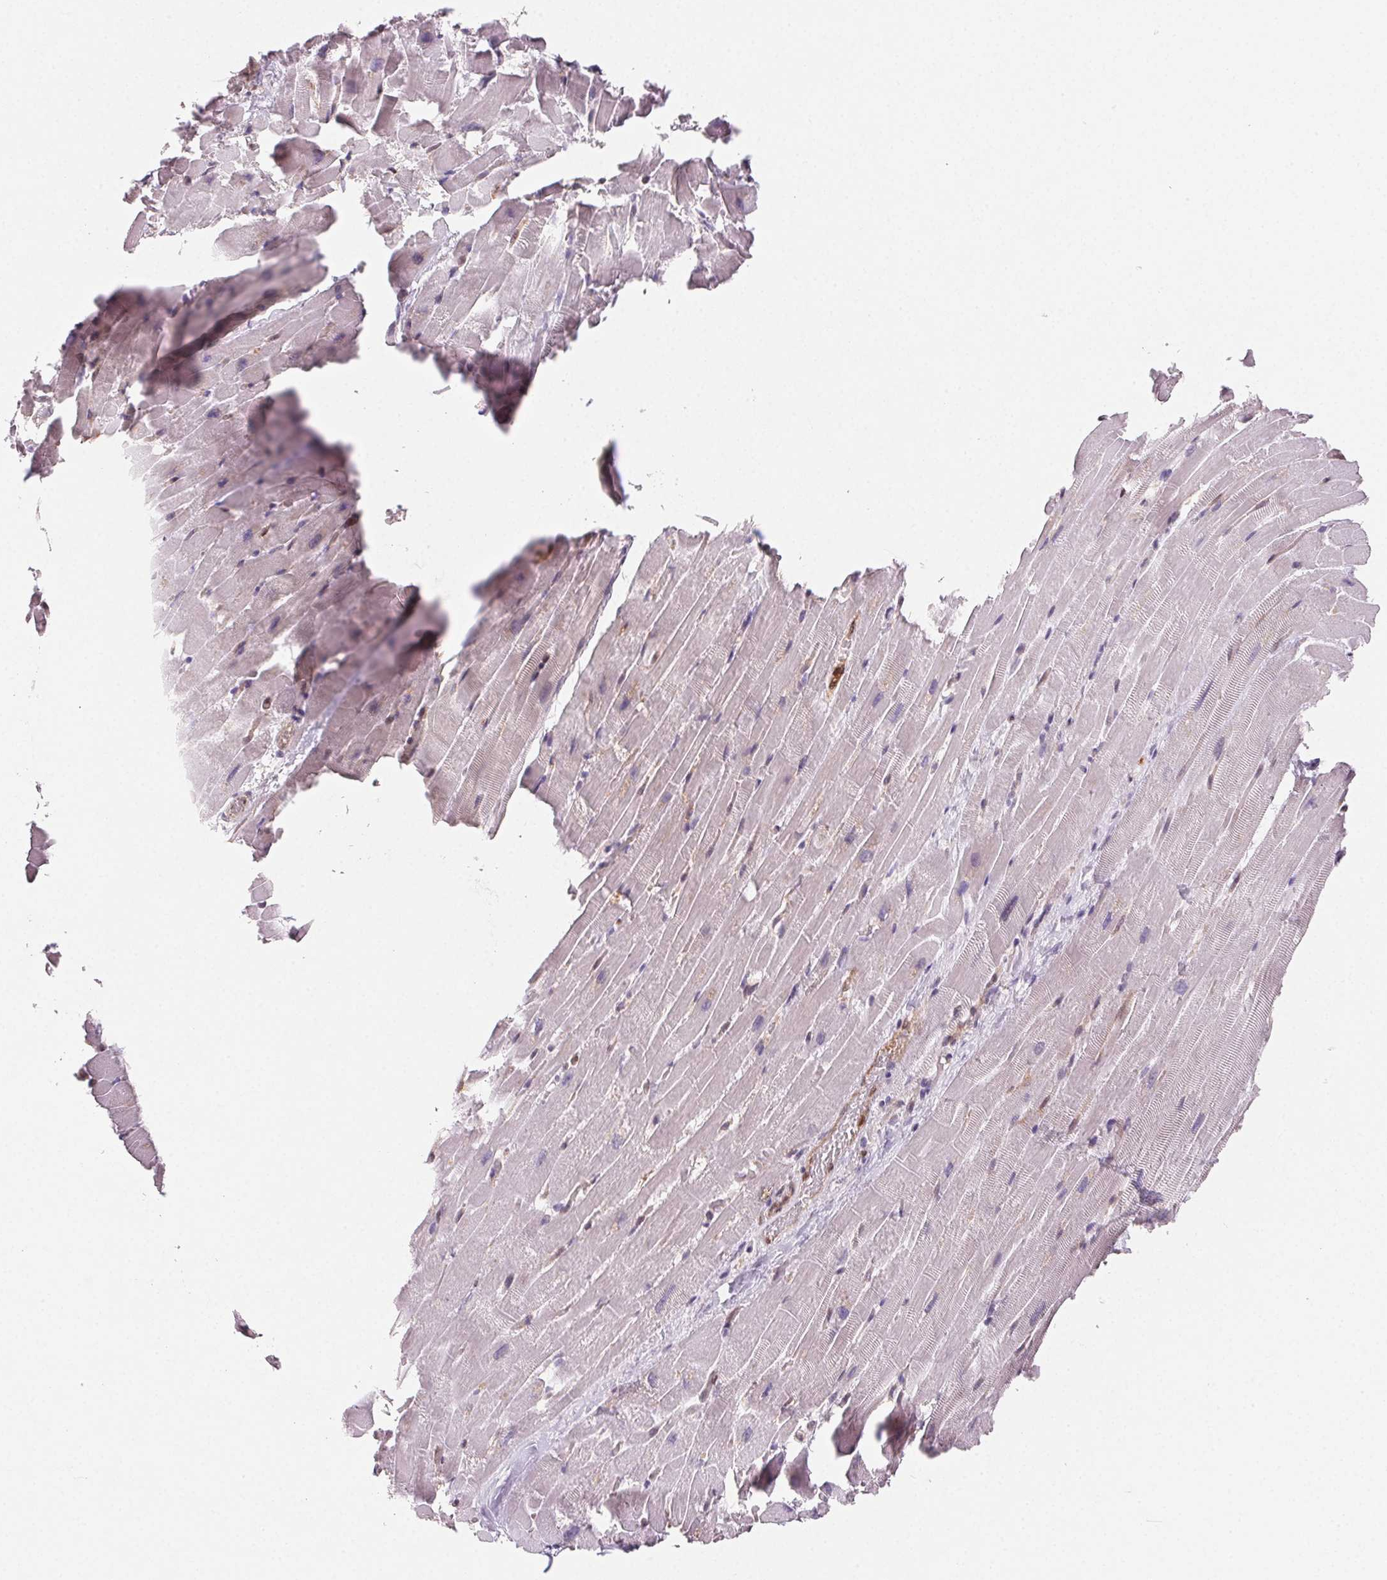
{"staining": {"intensity": "negative", "quantity": "none", "location": "none"}, "tissue": "heart muscle", "cell_type": "Cardiomyocytes", "image_type": "normal", "snomed": [{"axis": "morphology", "description": "Normal tissue, NOS"}, {"axis": "topography", "description": "Heart"}], "caption": "IHC image of unremarkable heart muscle: heart muscle stained with DAB exhibits no significant protein expression in cardiomyocytes. (DAB (3,3'-diaminobenzidine) IHC visualized using brightfield microscopy, high magnification).", "gene": "GBP1", "patient": {"sex": "male", "age": 37}}